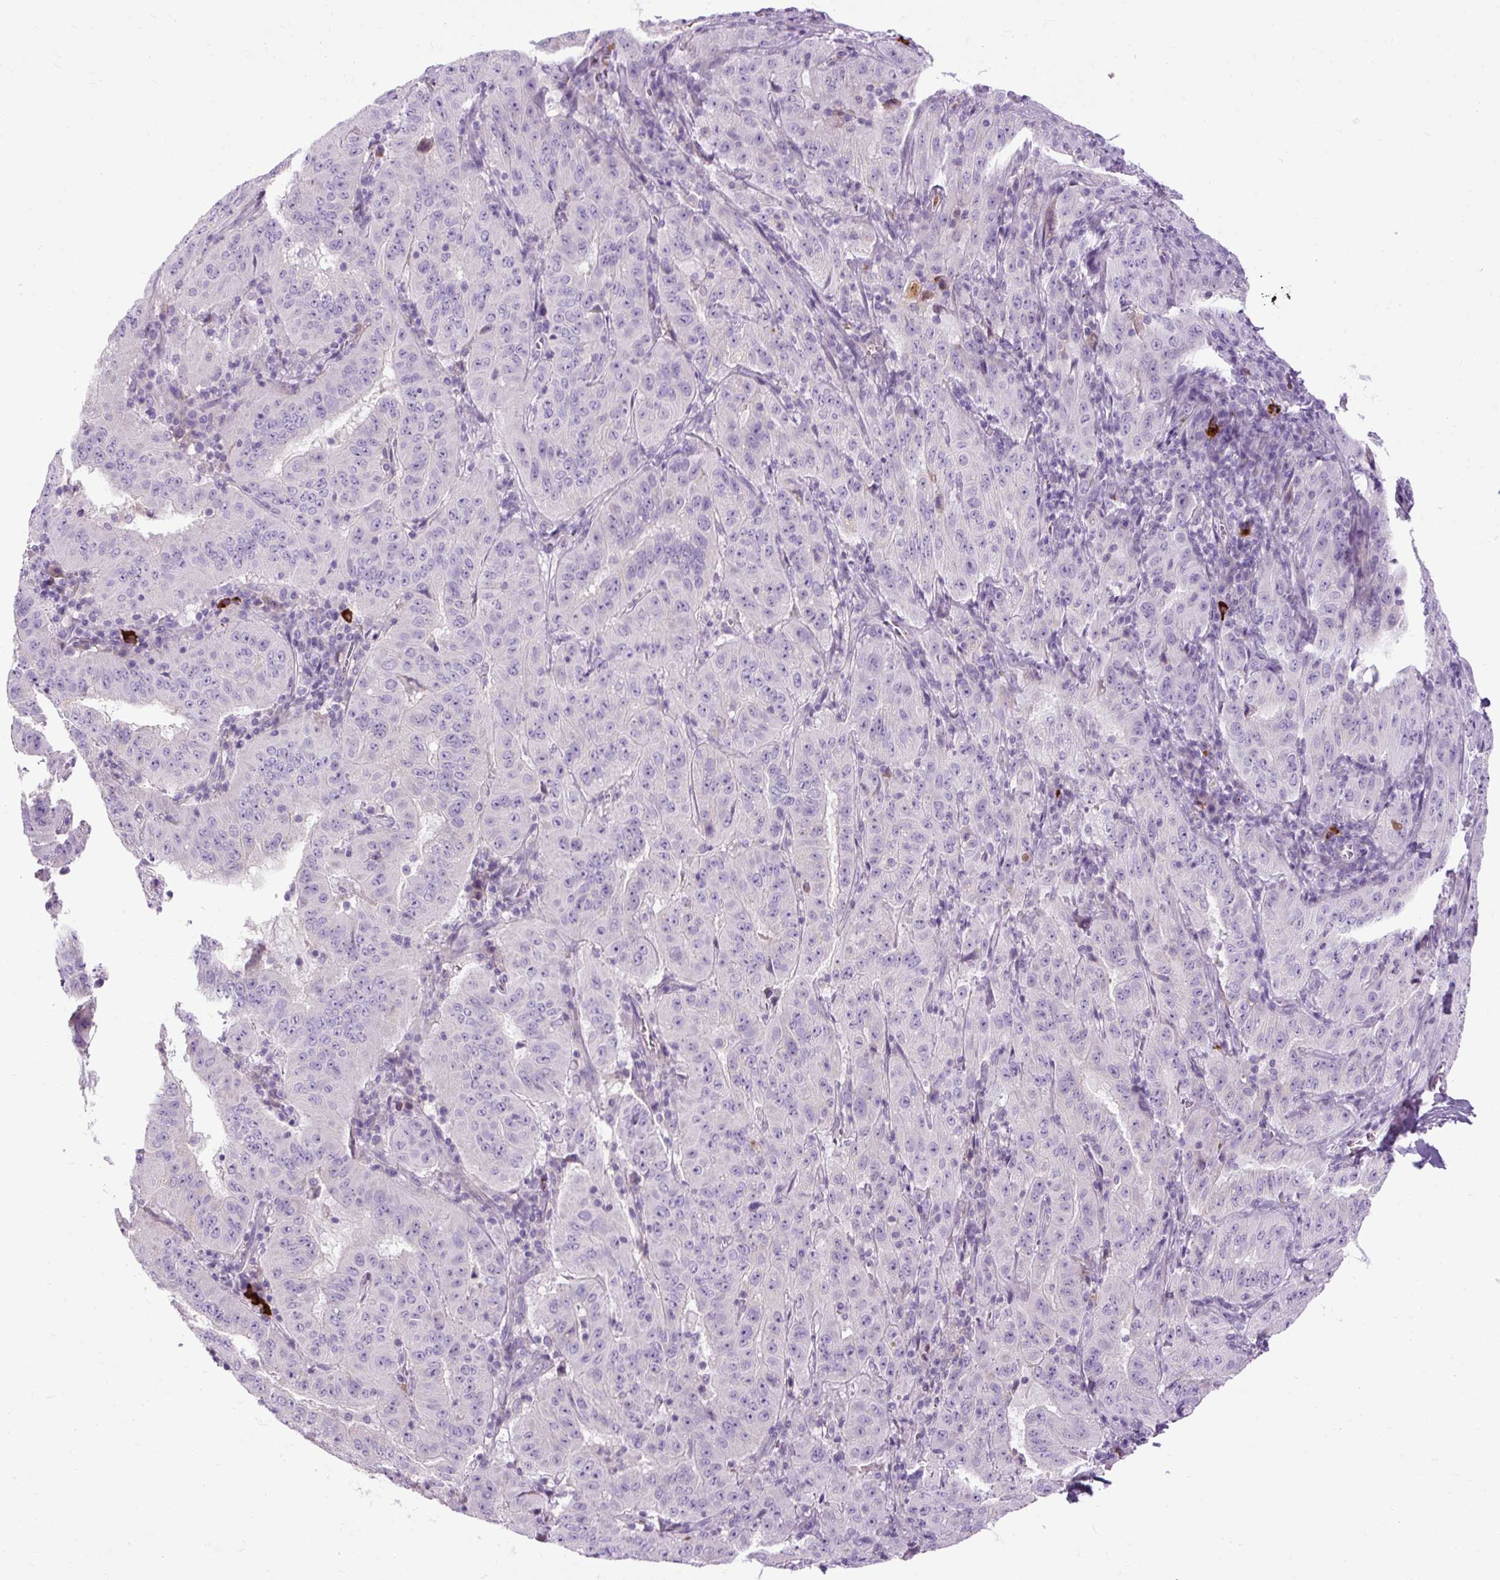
{"staining": {"intensity": "negative", "quantity": "none", "location": "none"}, "tissue": "pancreatic cancer", "cell_type": "Tumor cells", "image_type": "cancer", "snomed": [{"axis": "morphology", "description": "Adenocarcinoma, NOS"}, {"axis": "topography", "description": "Pancreas"}], "caption": "A micrograph of pancreatic cancer (adenocarcinoma) stained for a protein exhibits no brown staining in tumor cells.", "gene": "ARRDC2", "patient": {"sex": "male", "age": 63}}